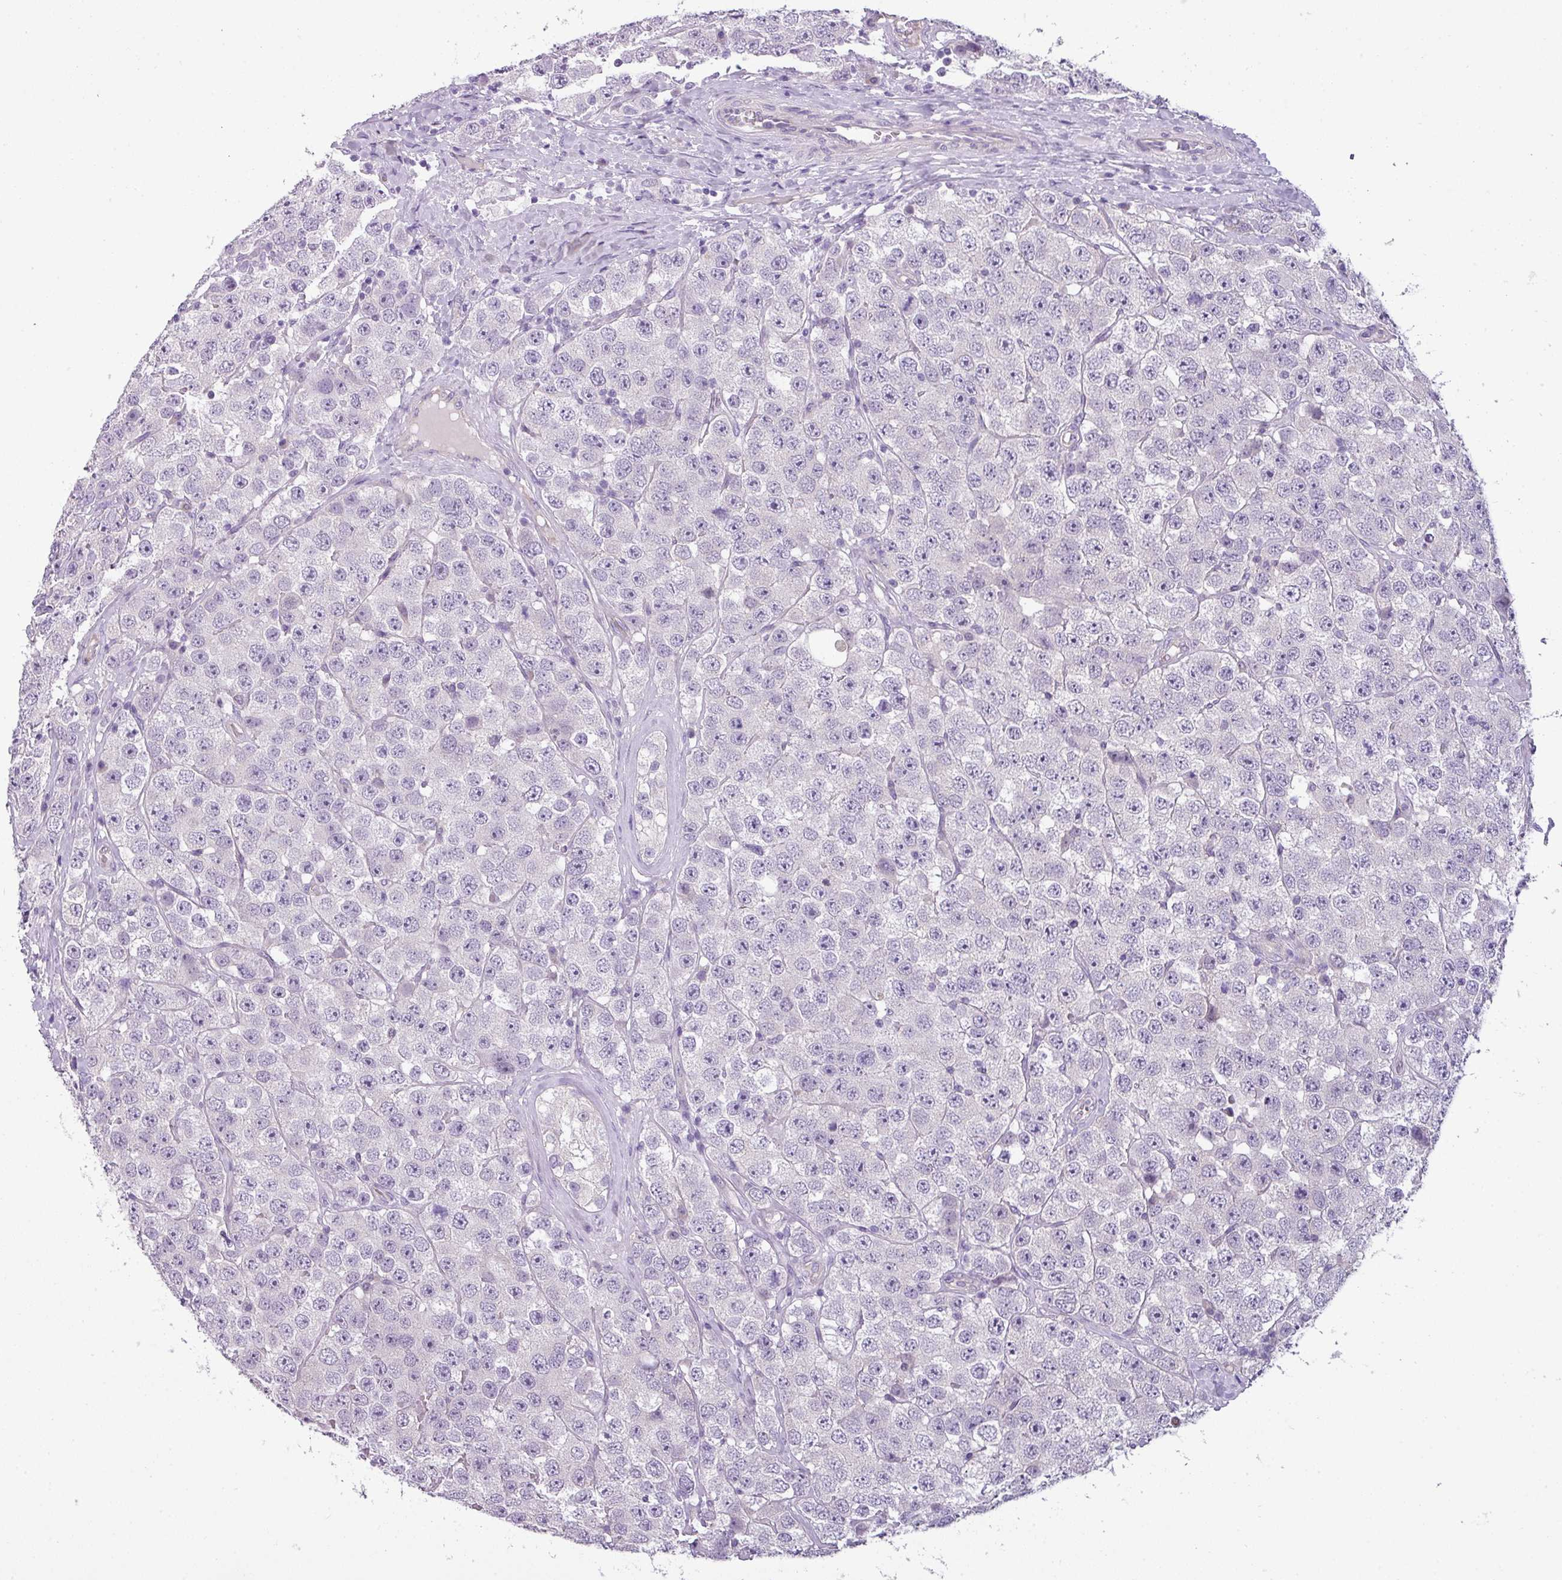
{"staining": {"intensity": "negative", "quantity": "none", "location": "none"}, "tissue": "testis cancer", "cell_type": "Tumor cells", "image_type": "cancer", "snomed": [{"axis": "morphology", "description": "Seminoma, NOS"}, {"axis": "topography", "description": "Testis"}], "caption": "Protein analysis of testis seminoma demonstrates no significant expression in tumor cells.", "gene": "TMEM178B", "patient": {"sex": "male", "age": 28}}